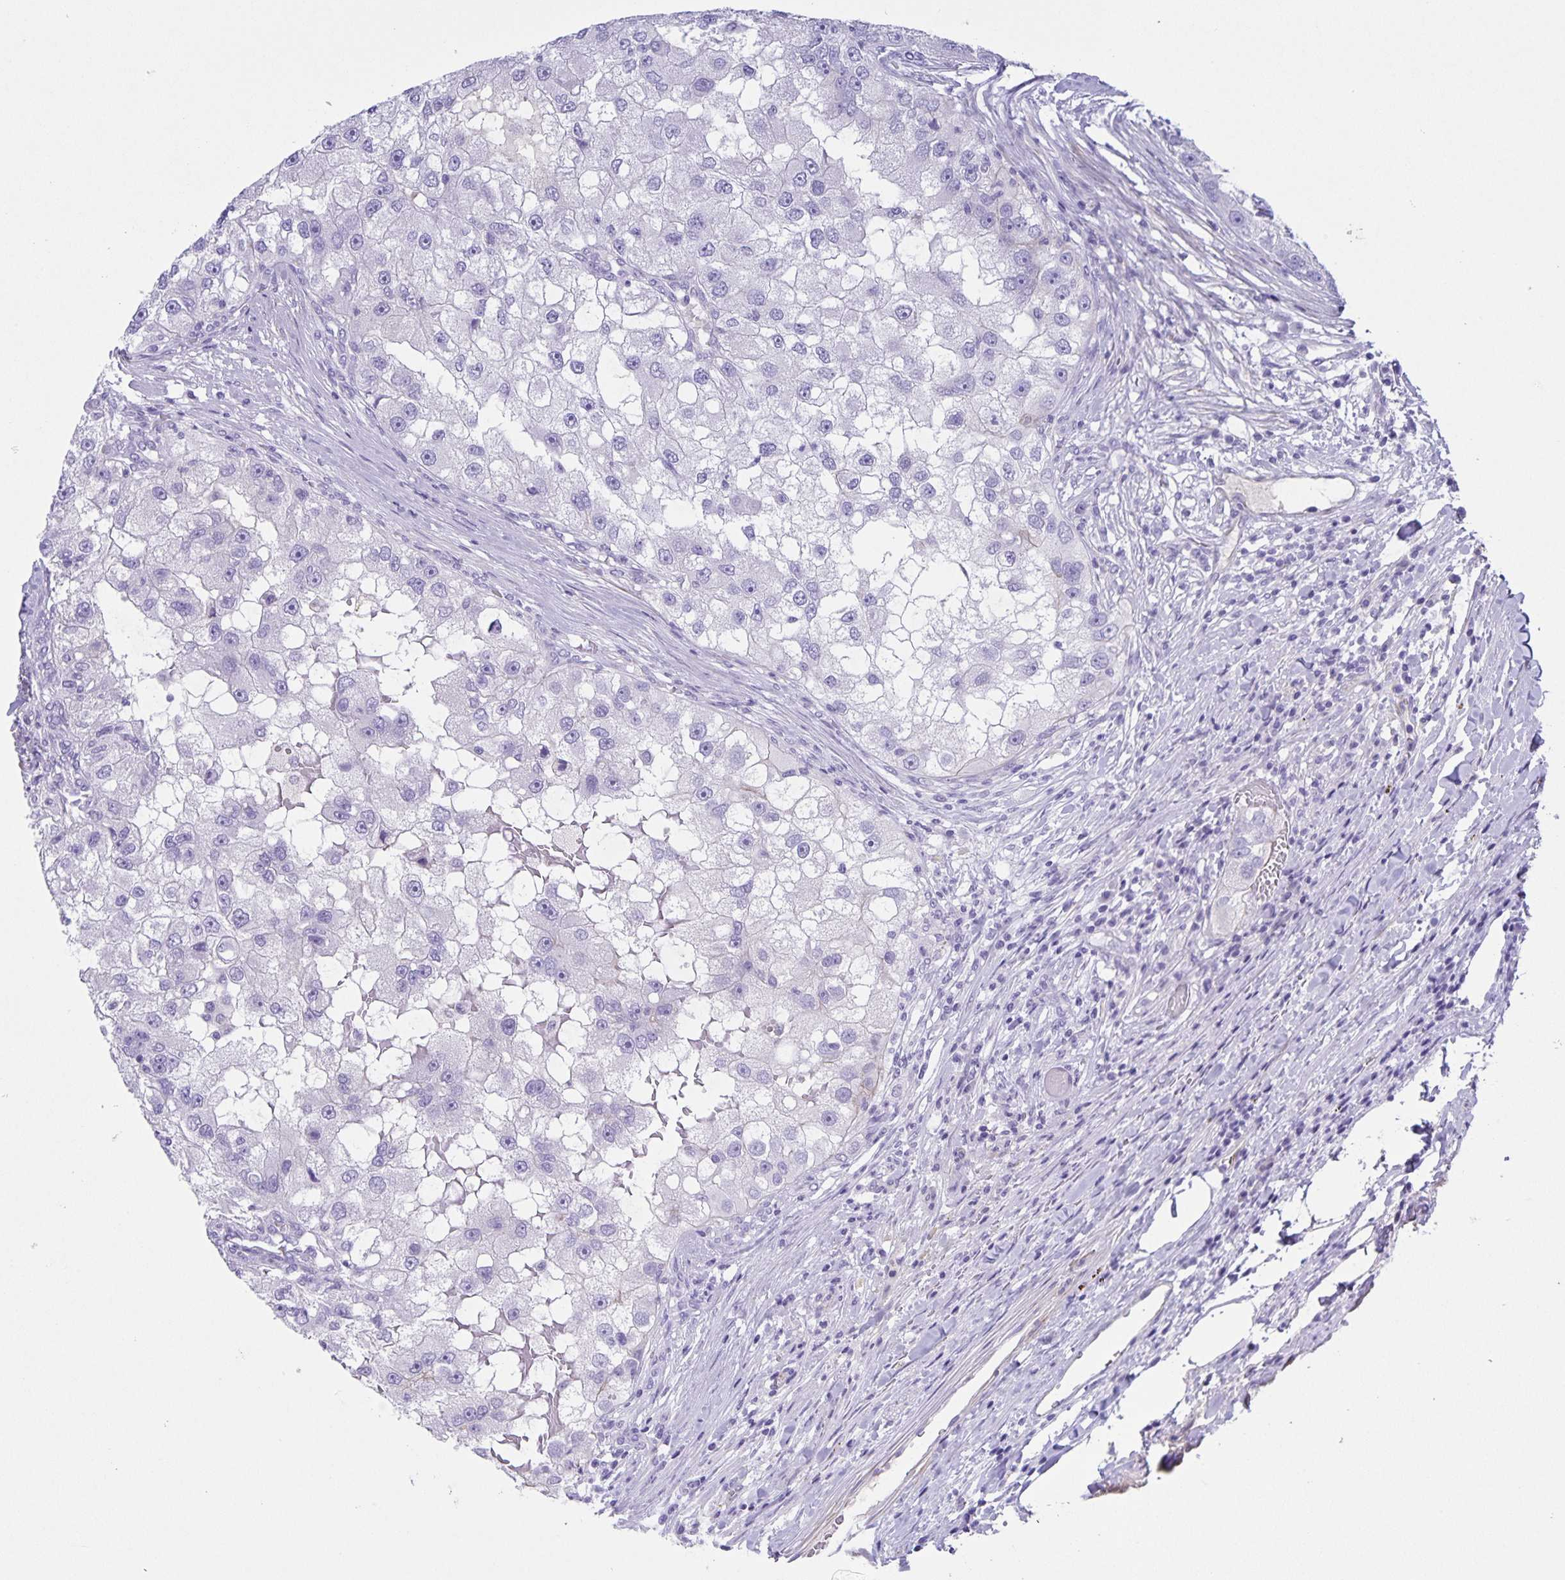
{"staining": {"intensity": "negative", "quantity": "none", "location": "none"}, "tissue": "renal cancer", "cell_type": "Tumor cells", "image_type": "cancer", "snomed": [{"axis": "morphology", "description": "Adenocarcinoma, NOS"}, {"axis": "topography", "description": "Kidney"}], "caption": "Immunohistochemistry (IHC) of renal adenocarcinoma reveals no expression in tumor cells.", "gene": "UBQLN3", "patient": {"sex": "male", "age": 63}}